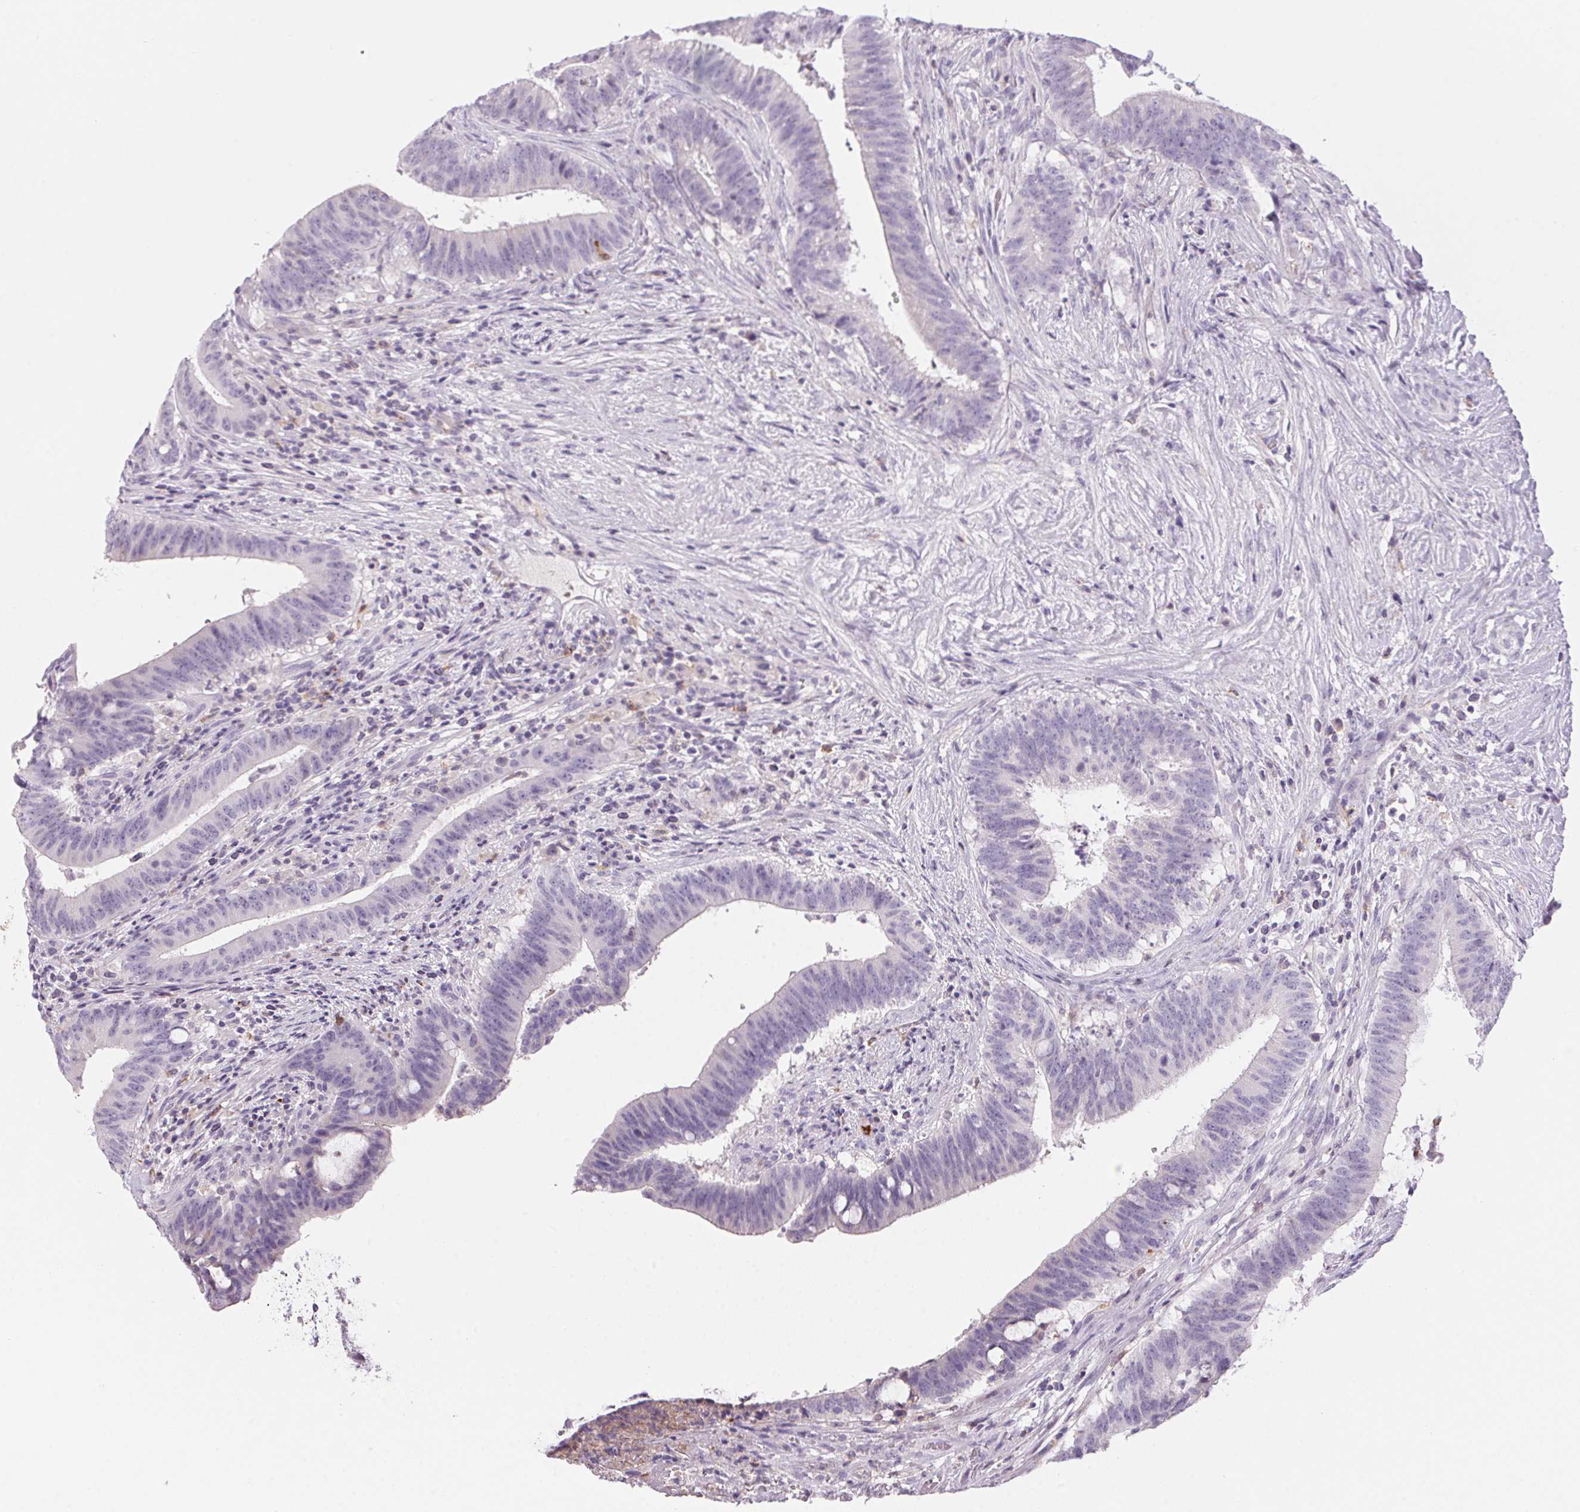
{"staining": {"intensity": "negative", "quantity": "none", "location": "none"}, "tissue": "colorectal cancer", "cell_type": "Tumor cells", "image_type": "cancer", "snomed": [{"axis": "morphology", "description": "Adenocarcinoma, NOS"}, {"axis": "topography", "description": "Colon"}], "caption": "High power microscopy micrograph of an IHC micrograph of colorectal cancer (adenocarcinoma), revealing no significant staining in tumor cells.", "gene": "ECPAS", "patient": {"sex": "female", "age": 43}}